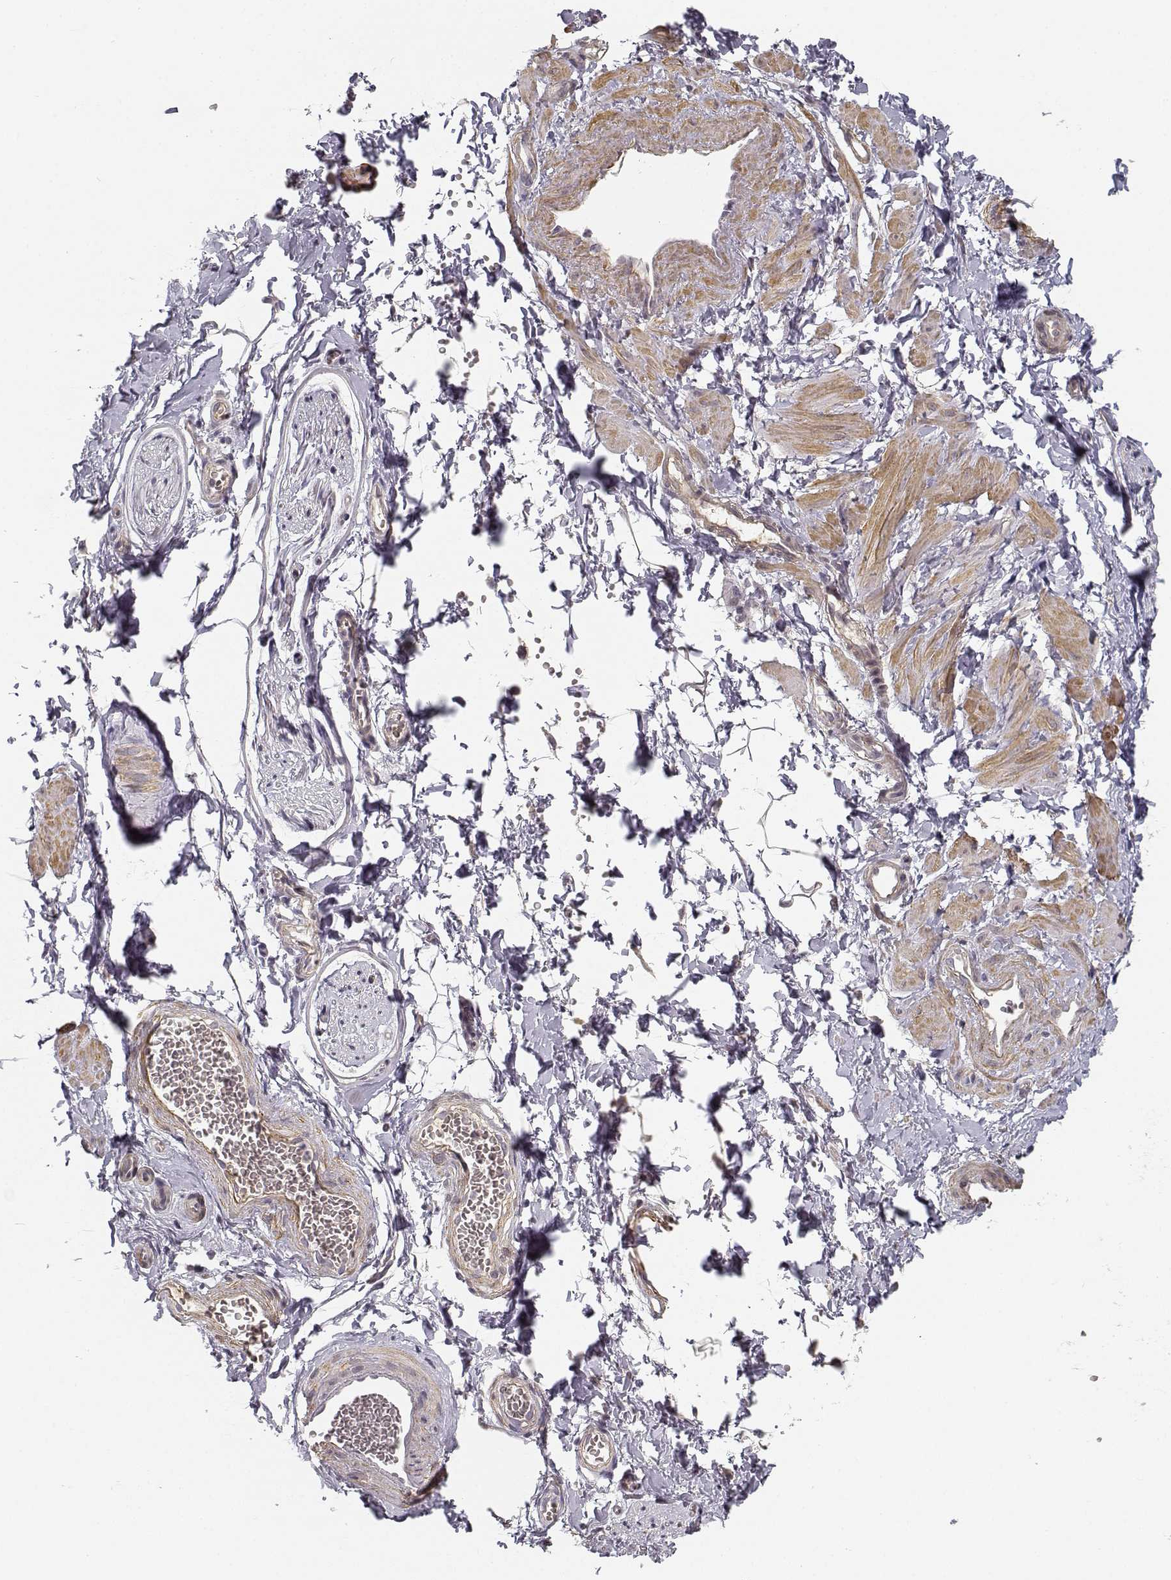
{"staining": {"intensity": "negative", "quantity": "none", "location": "none"}, "tissue": "adipose tissue", "cell_type": "Adipocytes", "image_type": "normal", "snomed": [{"axis": "morphology", "description": "Normal tissue, NOS"}, {"axis": "topography", "description": "Smooth muscle"}, {"axis": "topography", "description": "Peripheral nerve tissue"}], "caption": "Adipocytes show no significant protein staining in normal adipose tissue. The staining is performed using DAB brown chromogen with nuclei counter-stained in using hematoxylin.", "gene": "RGS9BP", "patient": {"sex": "male", "age": 22}}